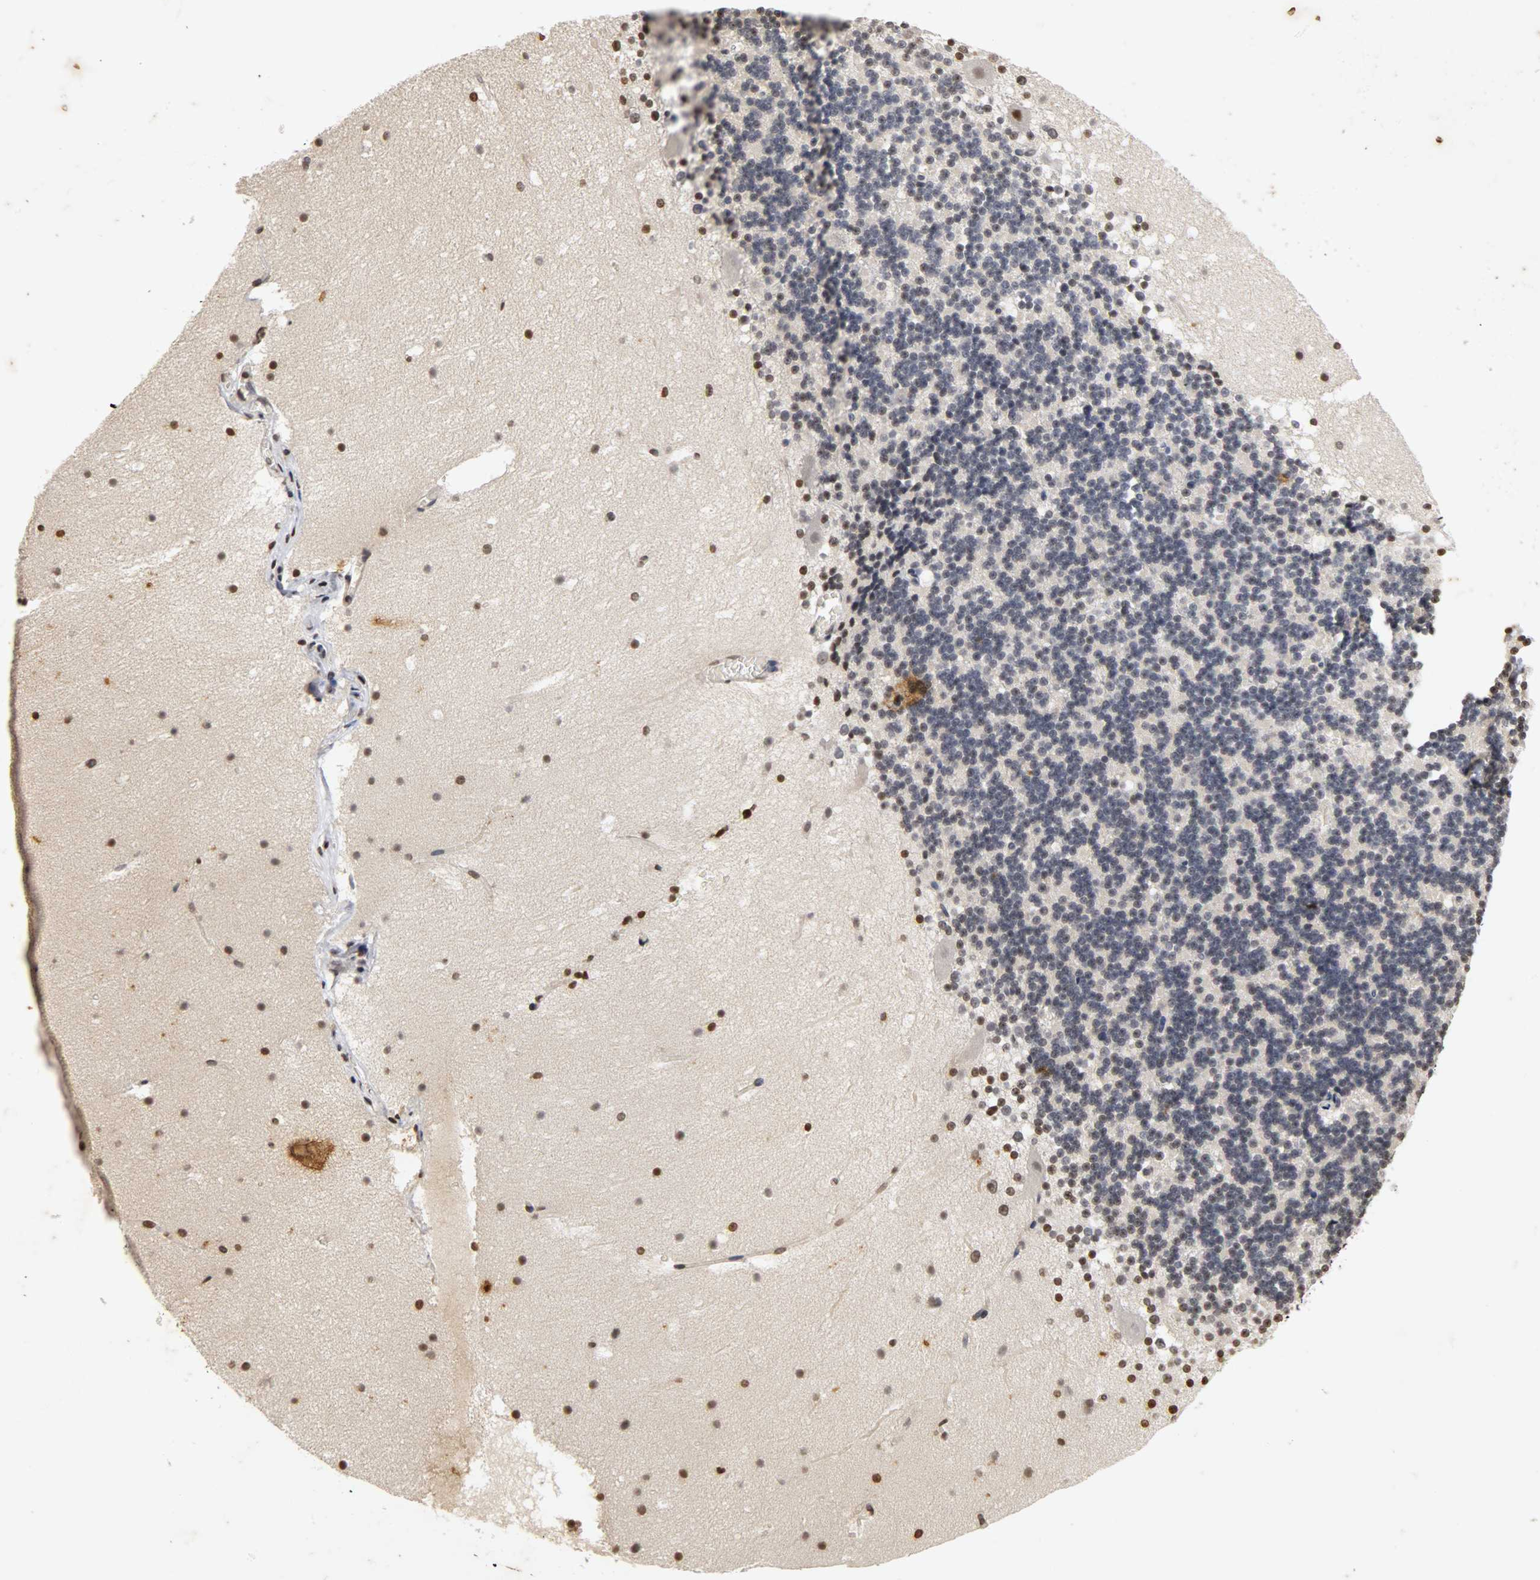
{"staining": {"intensity": "weak", "quantity": "<25%", "location": "nuclear"}, "tissue": "cerebellum", "cell_type": "Cells in granular layer", "image_type": "normal", "snomed": [{"axis": "morphology", "description": "Normal tissue, NOS"}, {"axis": "topography", "description": "Cerebellum"}], "caption": "Histopathology image shows no significant protein staining in cells in granular layer of normal cerebellum.", "gene": "ERCC2", "patient": {"sex": "male", "age": 45}}